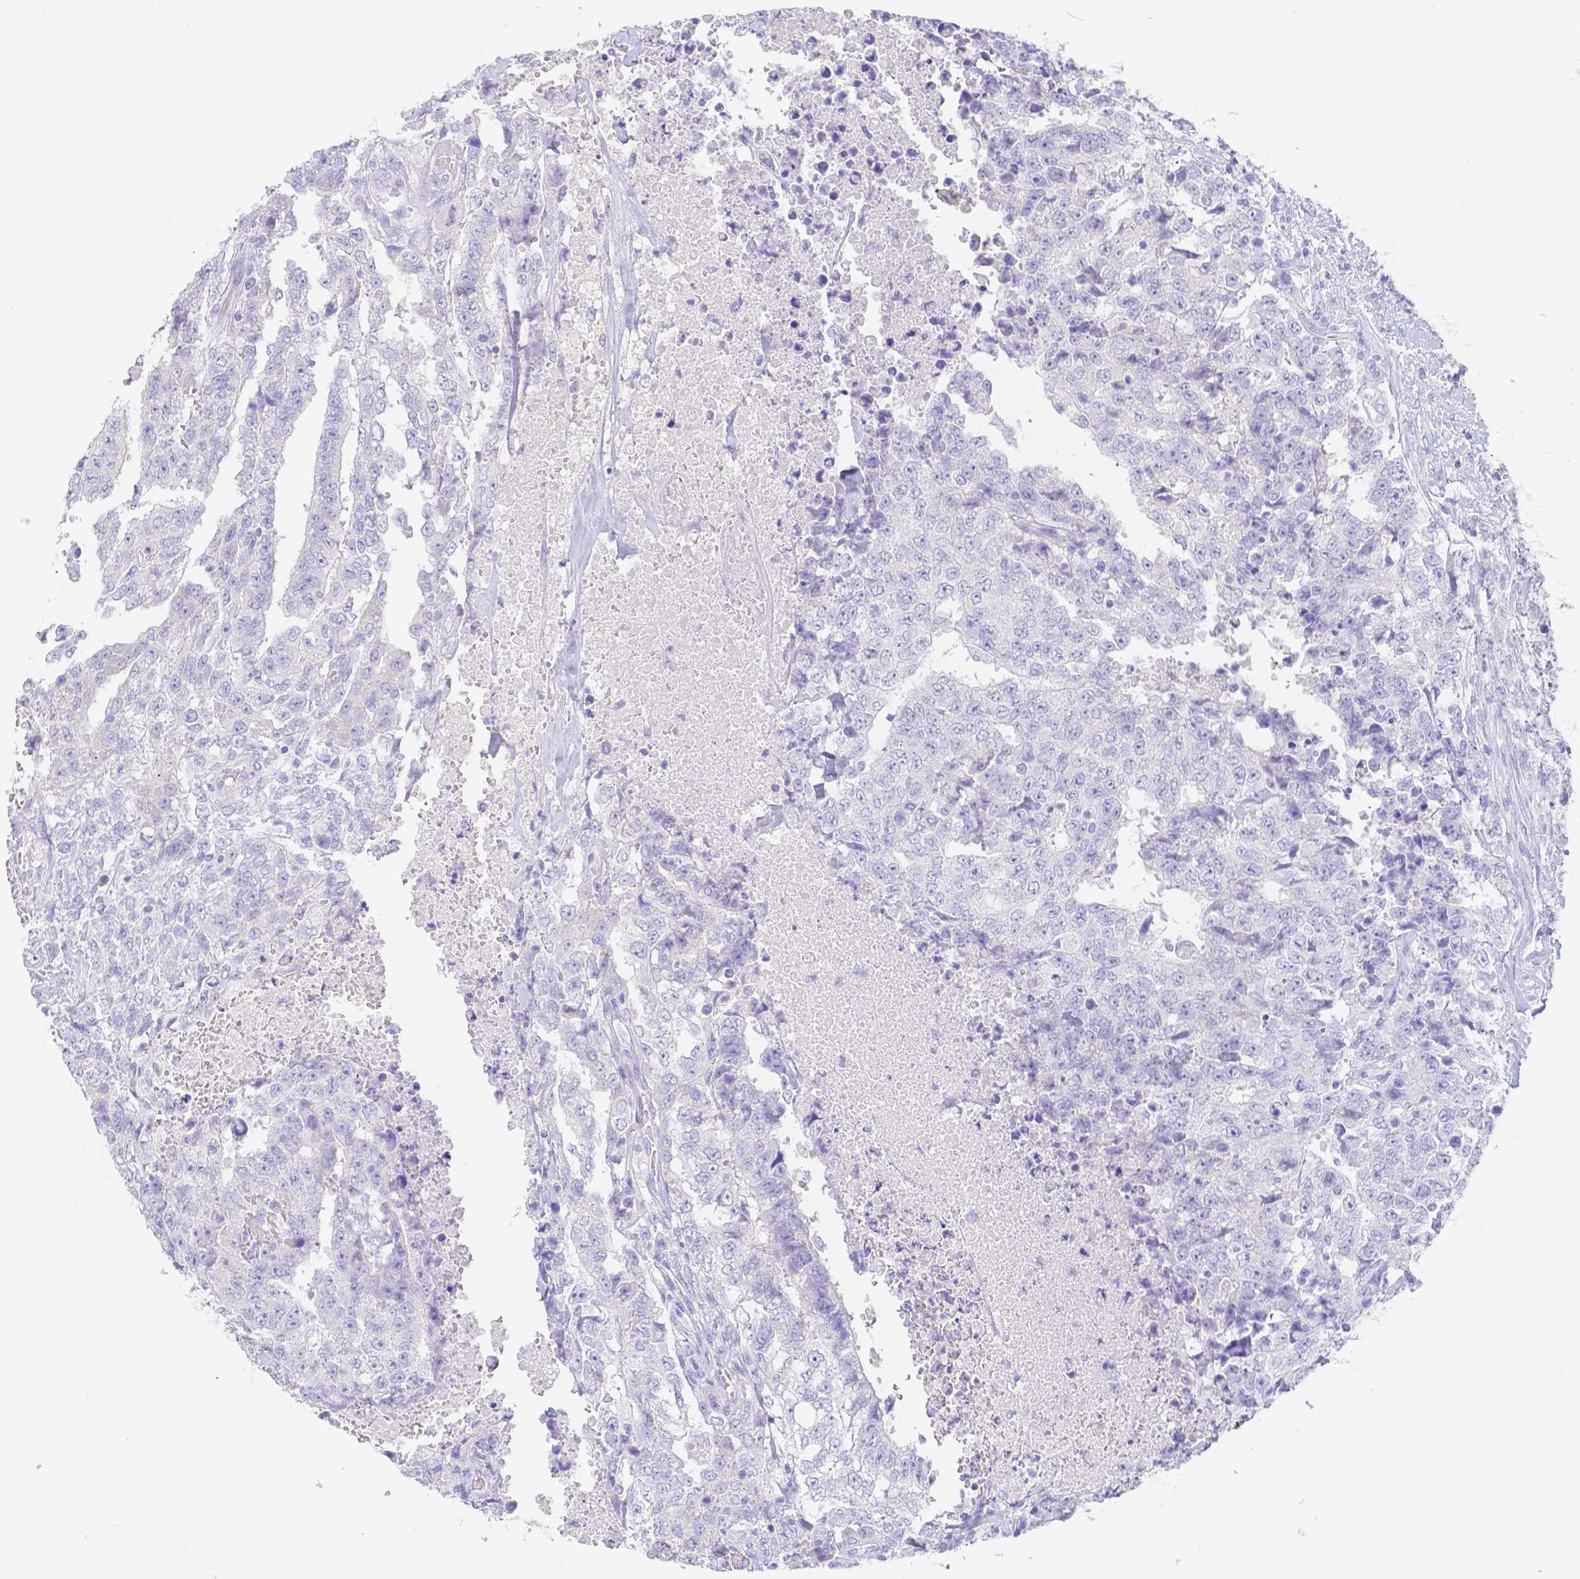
{"staining": {"intensity": "negative", "quantity": "none", "location": "none"}, "tissue": "testis cancer", "cell_type": "Tumor cells", "image_type": "cancer", "snomed": [{"axis": "morphology", "description": "Carcinoma, Embryonal, NOS"}, {"axis": "topography", "description": "Testis"}], "caption": "Tumor cells are negative for protein expression in human testis cancer.", "gene": "ZG16B", "patient": {"sex": "male", "age": 24}}